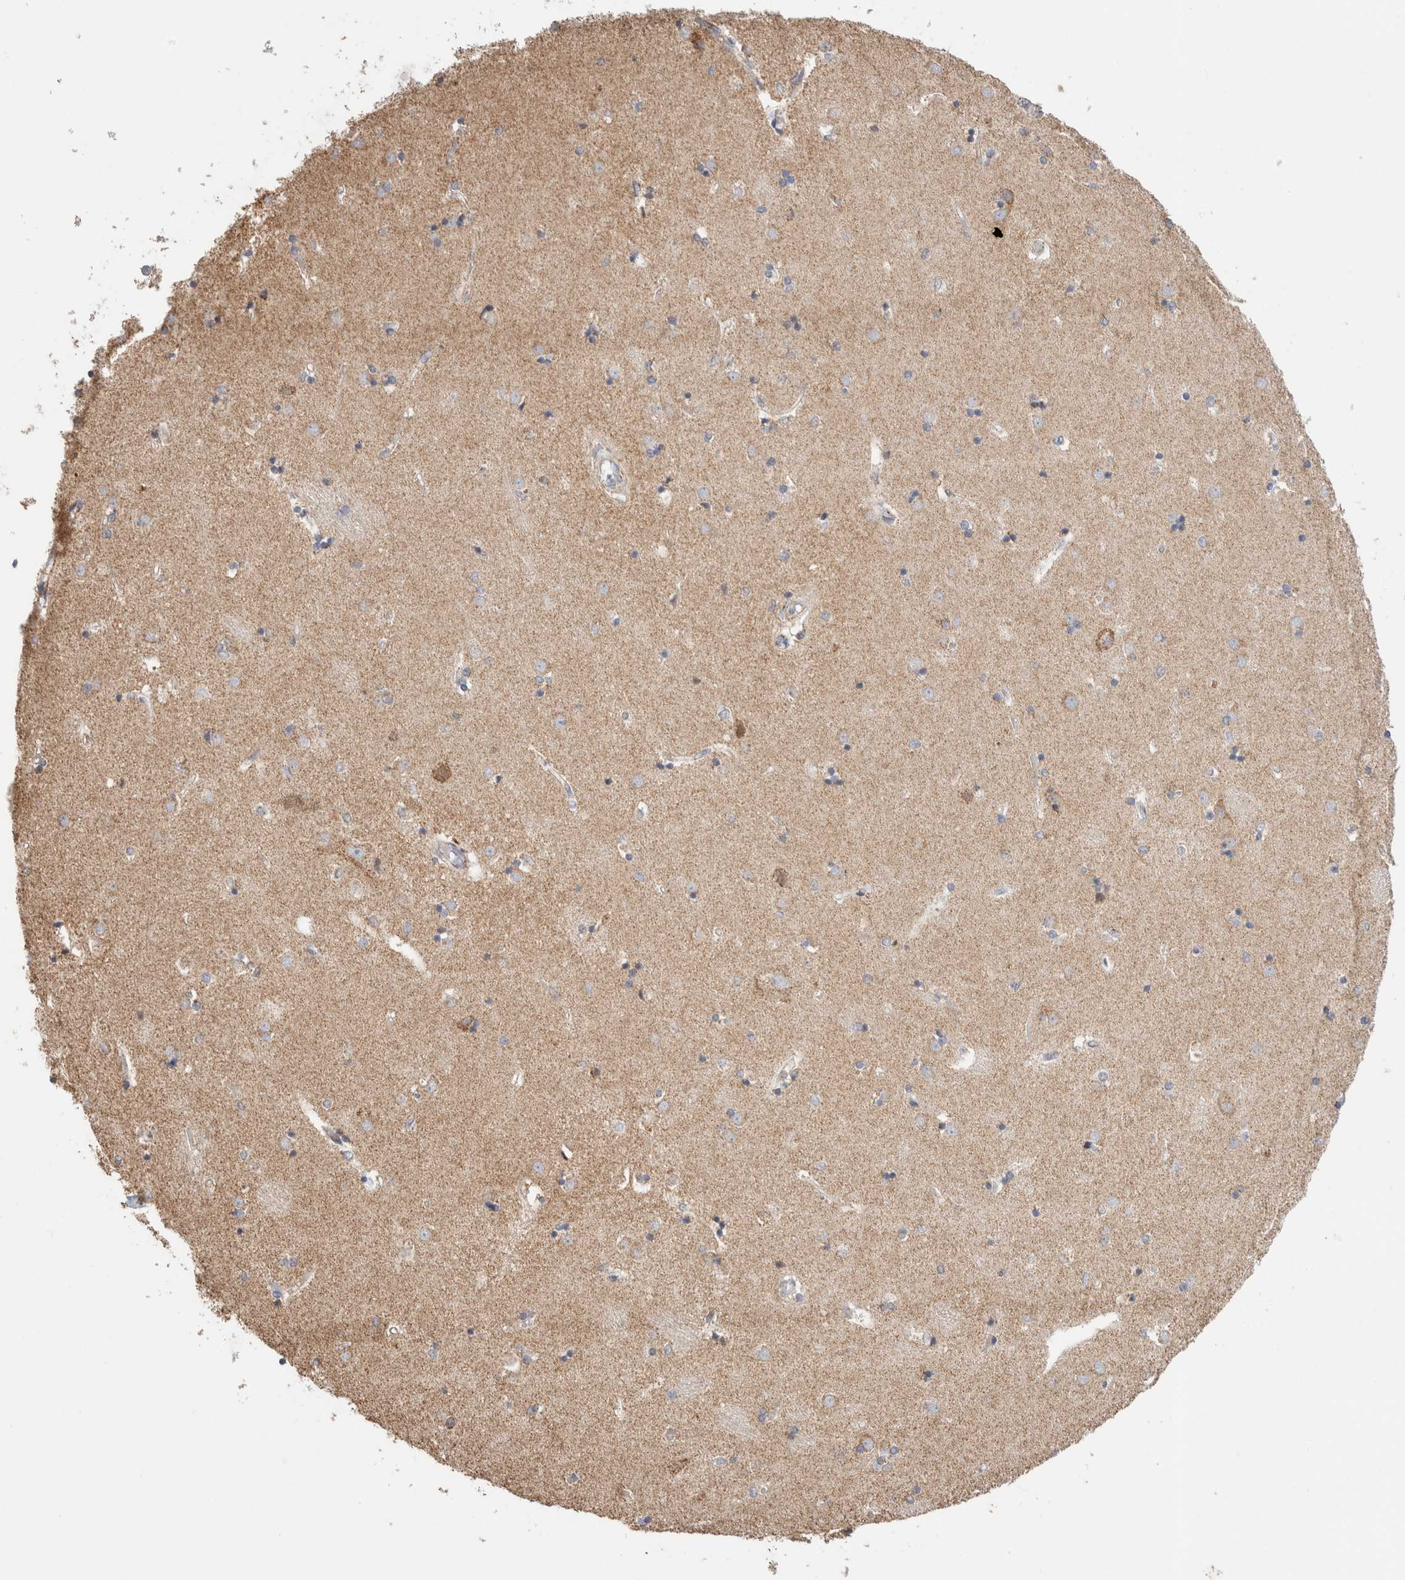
{"staining": {"intensity": "weak", "quantity": ">75%", "location": "cytoplasmic/membranous"}, "tissue": "caudate", "cell_type": "Glial cells", "image_type": "normal", "snomed": [{"axis": "morphology", "description": "Normal tissue, NOS"}, {"axis": "topography", "description": "Lateral ventricle wall"}], "caption": "Brown immunohistochemical staining in unremarkable human caudate demonstrates weak cytoplasmic/membranous staining in about >75% of glial cells.", "gene": "C1QBP", "patient": {"sex": "male", "age": 45}}